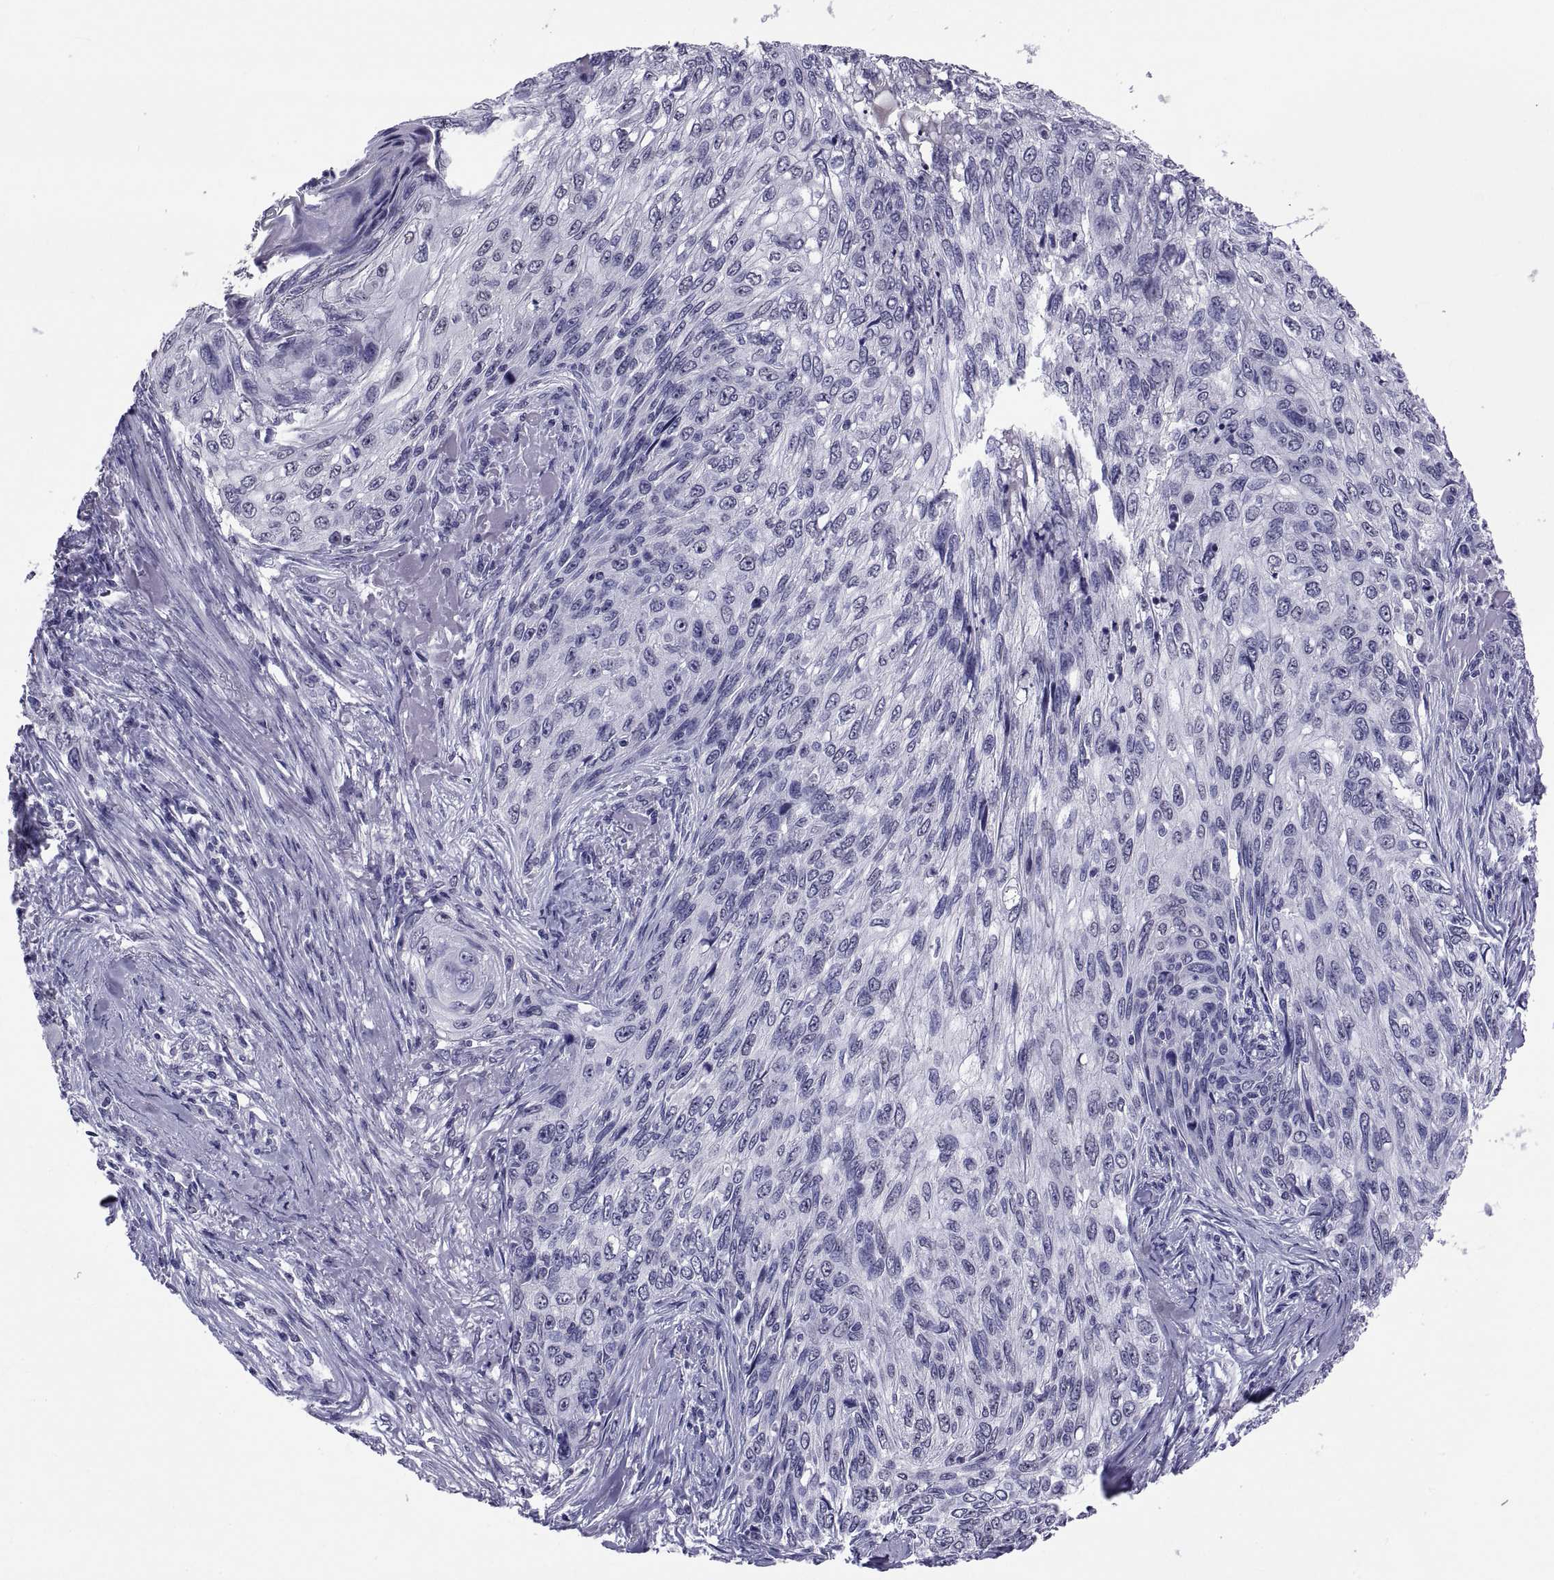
{"staining": {"intensity": "negative", "quantity": "none", "location": "none"}, "tissue": "skin cancer", "cell_type": "Tumor cells", "image_type": "cancer", "snomed": [{"axis": "morphology", "description": "Squamous cell carcinoma, NOS"}, {"axis": "topography", "description": "Skin"}], "caption": "IHC photomicrograph of neoplastic tissue: squamous cell carcinoma (skin) stained with DAB (3,3'-diaminobenzidine) exhibits no significant protein expression in tumor cells.", "gene": "TGFBR3L", "patient": {"sex": "male", "age": 92}}